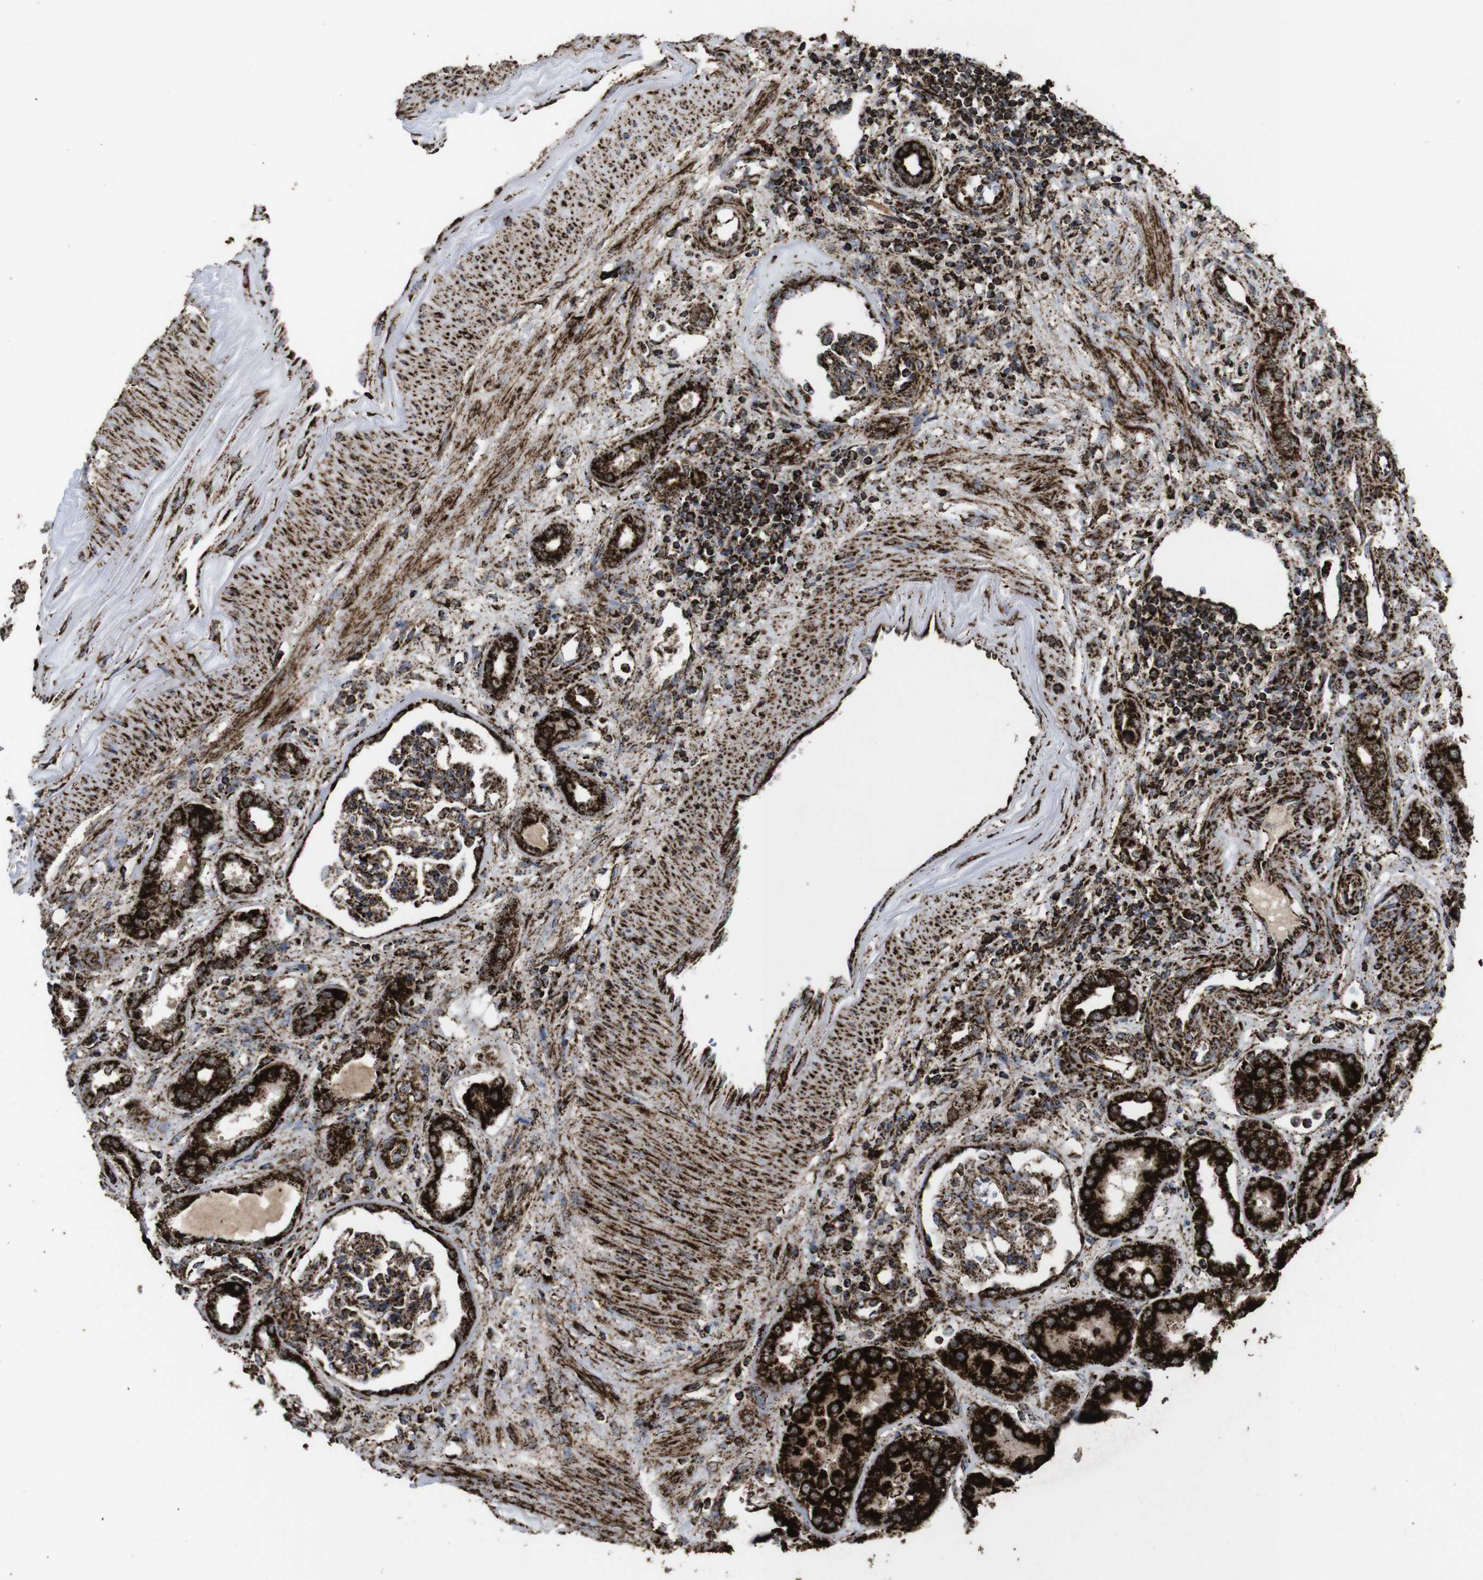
{"staining": {"intensity": "strong", "quantity": ">75%", "location": "cytoplasmic/membranous"}, "tissue": "kidney", "cell_type": "Cells in glomeruli", "image_type": "normal", "snomed": [{"axis": "morphology", "description": "Normal tissue, NOS"}, {"axis": "topography", "description": "Kidney"}], "caption": "Benign kidney was stained to show a protein in brown. There is high levels of strong cytoplasmic/membranous staining in about >75% of cells in glomeruli.", "gene": "ATP5F1A", "patient": {"sex": "male", "age": 59}}